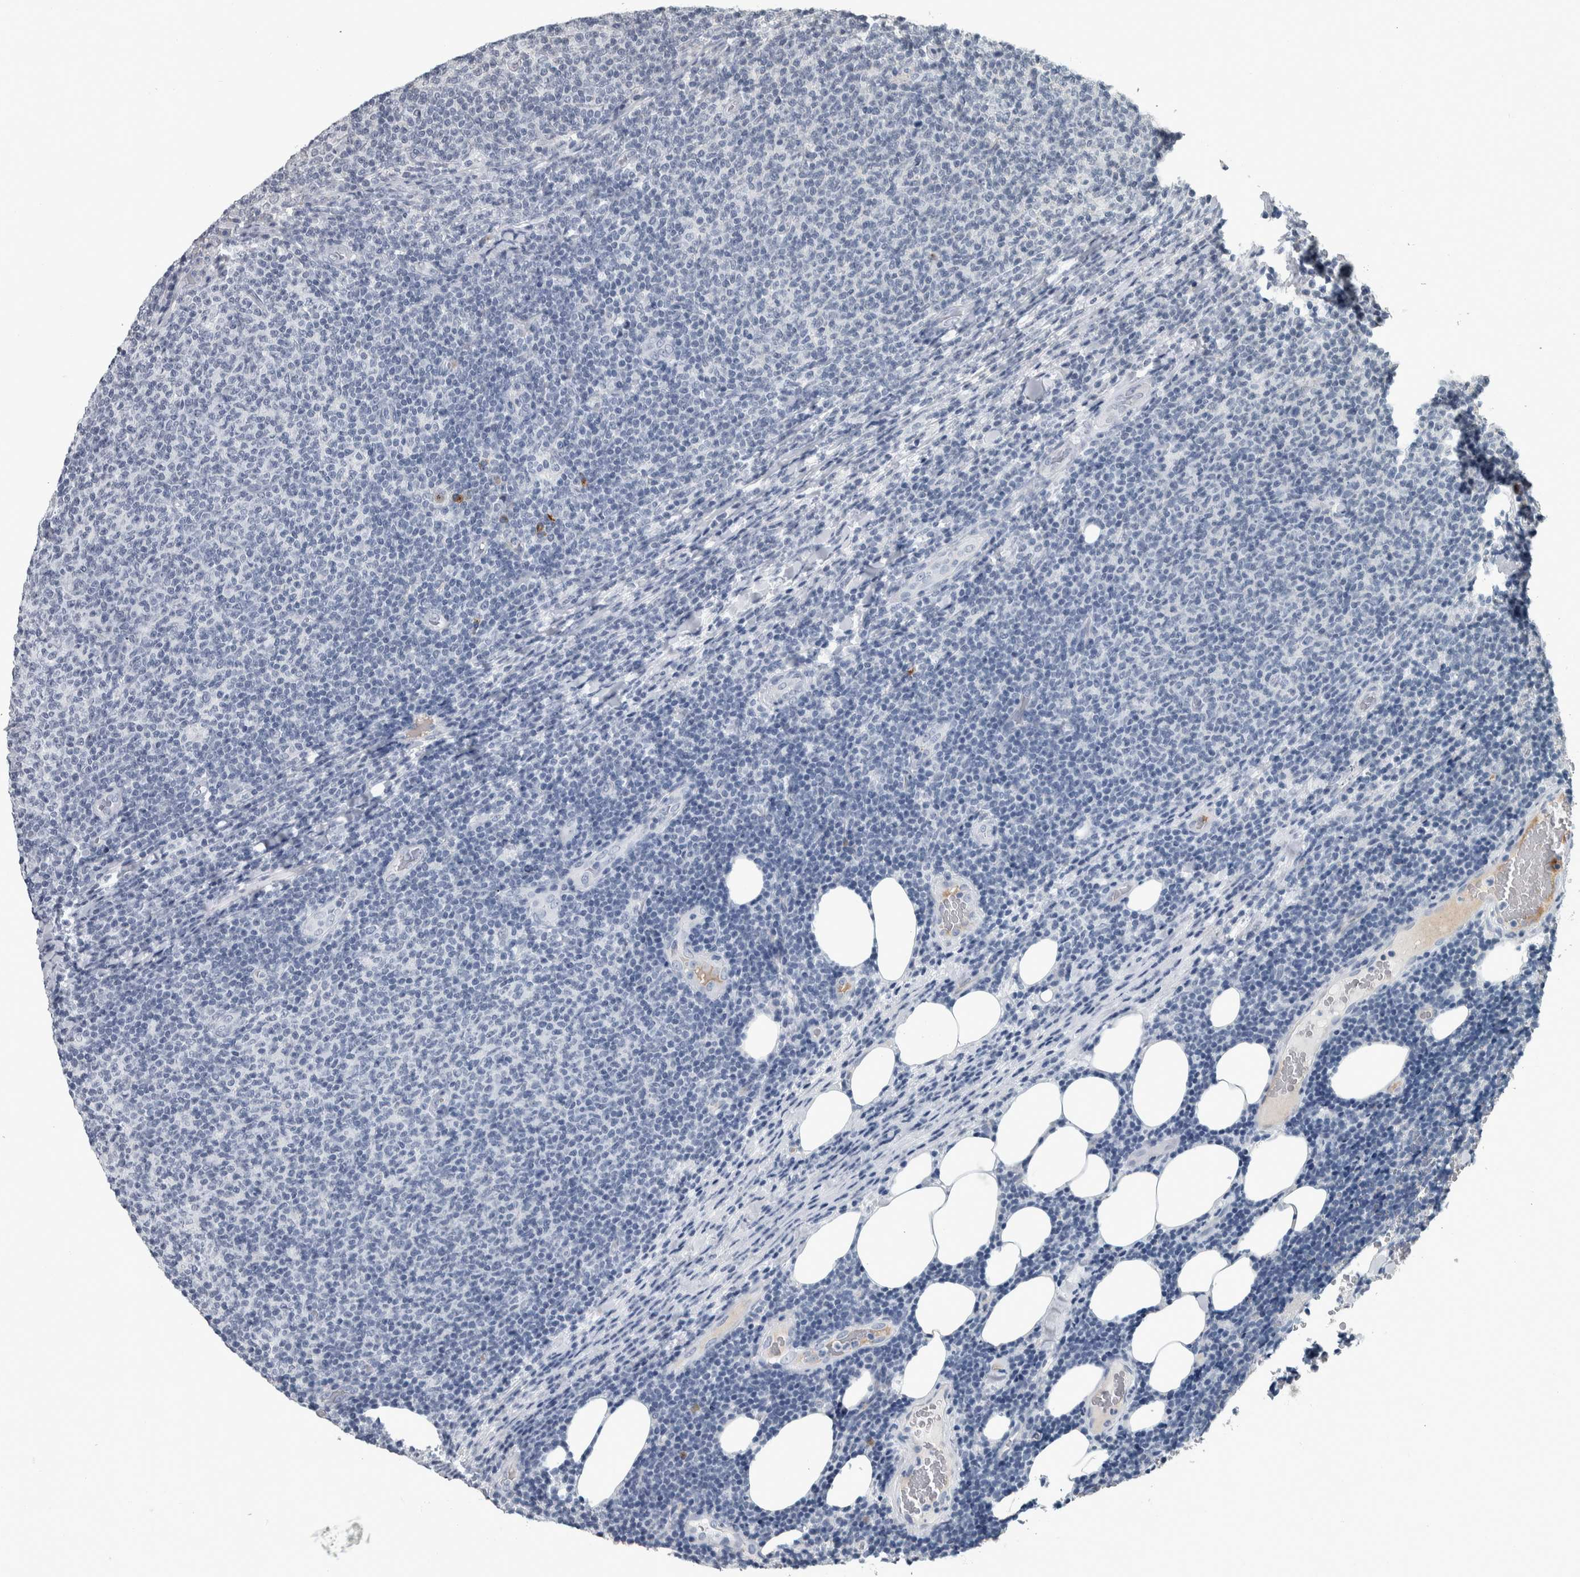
{"staining": {"intensity": "negative", "quantity": "none", "location": "none"}, "tissue": "lymphoma", "cell_type": "Tumor cells", "image_type": "cancer", "snomed": [{"axis": "morphology", "description": "Malignant lymphoma, non-Hodgkin's type, Low grade"}, {"axis": "topography", "description": "Lymph node"}], "caption": "Immunohistochemistry of human lymphoma displays no staining in tumor cells.", "gene": "CAVIN4", "patient": {"sex": "male", "age": 66}}